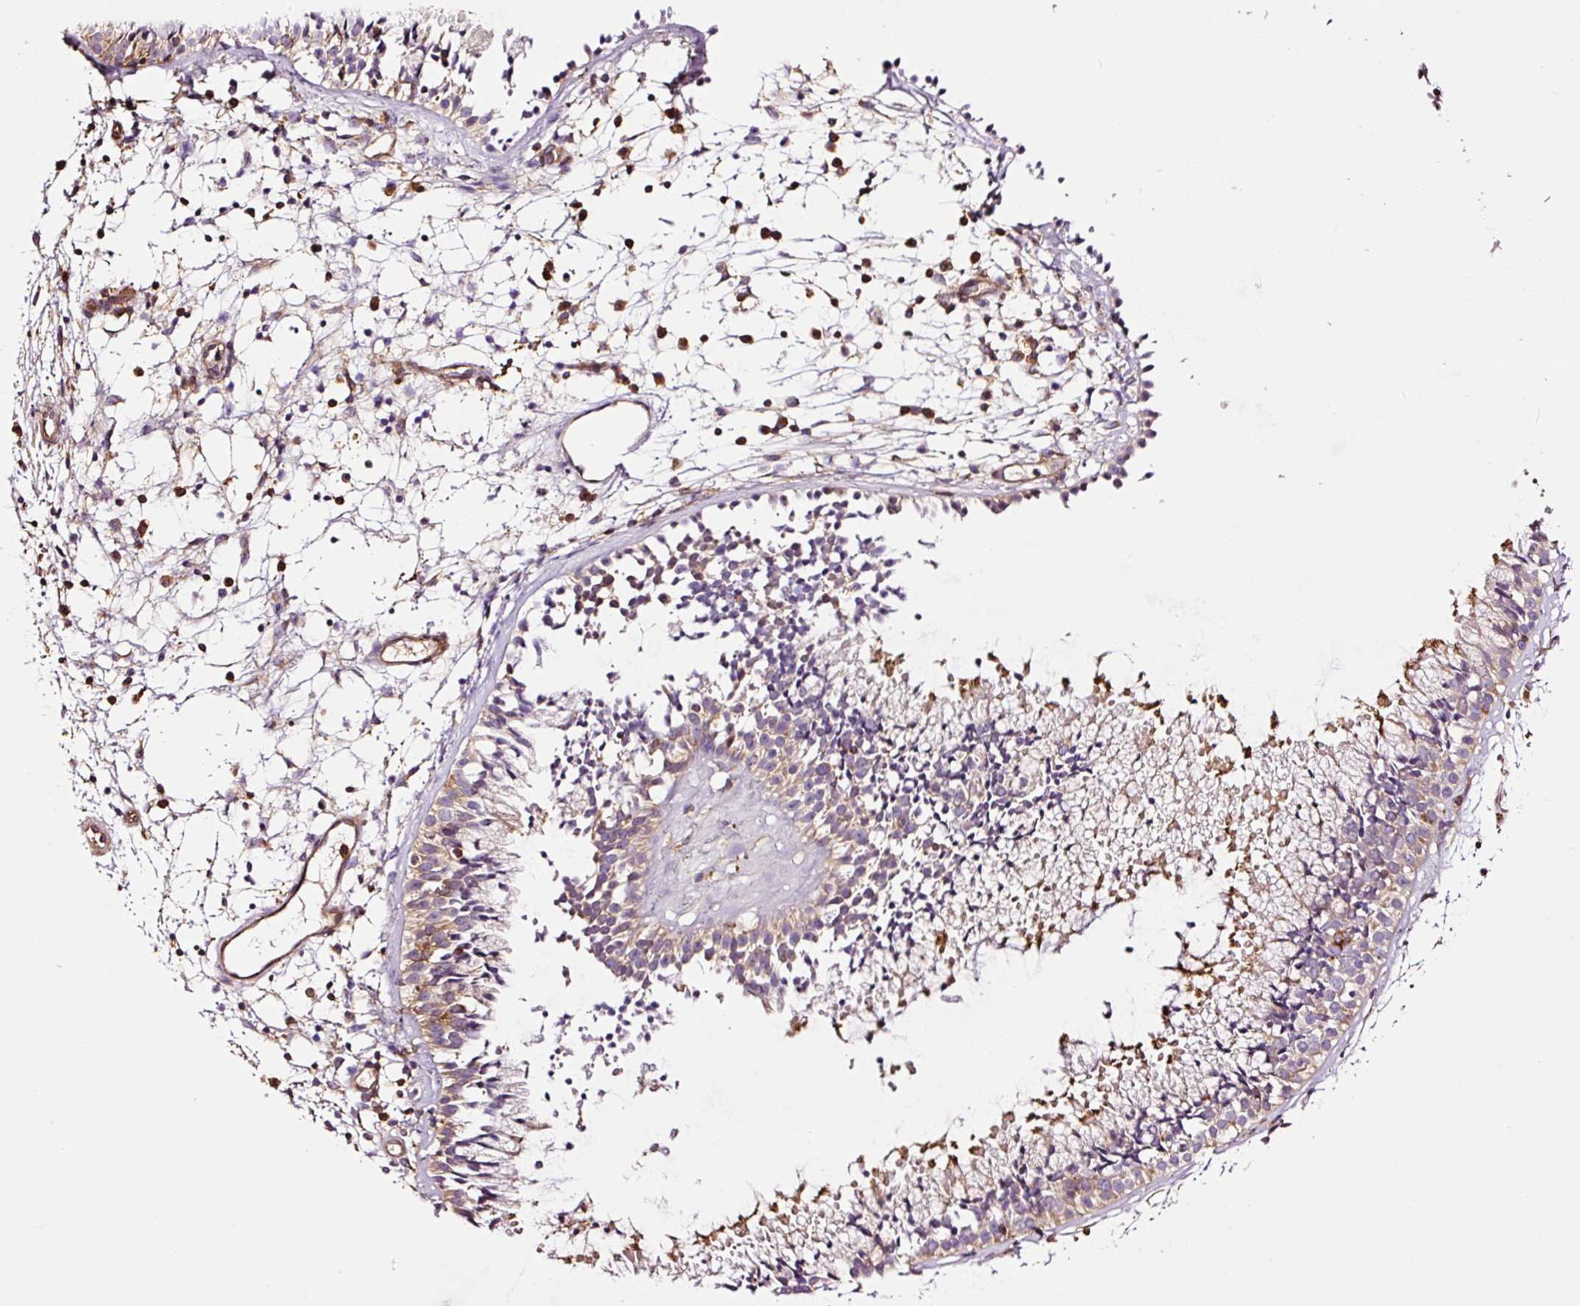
{"staining": {"intensity": "moderate", "quantity": "25%-75%", "location": "cytoplasmic/membranous"}, "tissue": "nasopharynx", "cell_type": "Respiratory epithelial cells", "image_type": "normal", "snomed": [{"axis": "morphology", "description": "Normal tissue, NOS"}, {"axis": "topography", "description": "Nasopharynx"}], "caption": "Immunohistochemistry of normal human nasopharynx demonstrates medium levels of moderate cytoplasmic/membranous expression in about 25%-75% of respiratory epithelial cells.", "gene": "METAP1", "patient": {"sex": "male", "age": 21}}